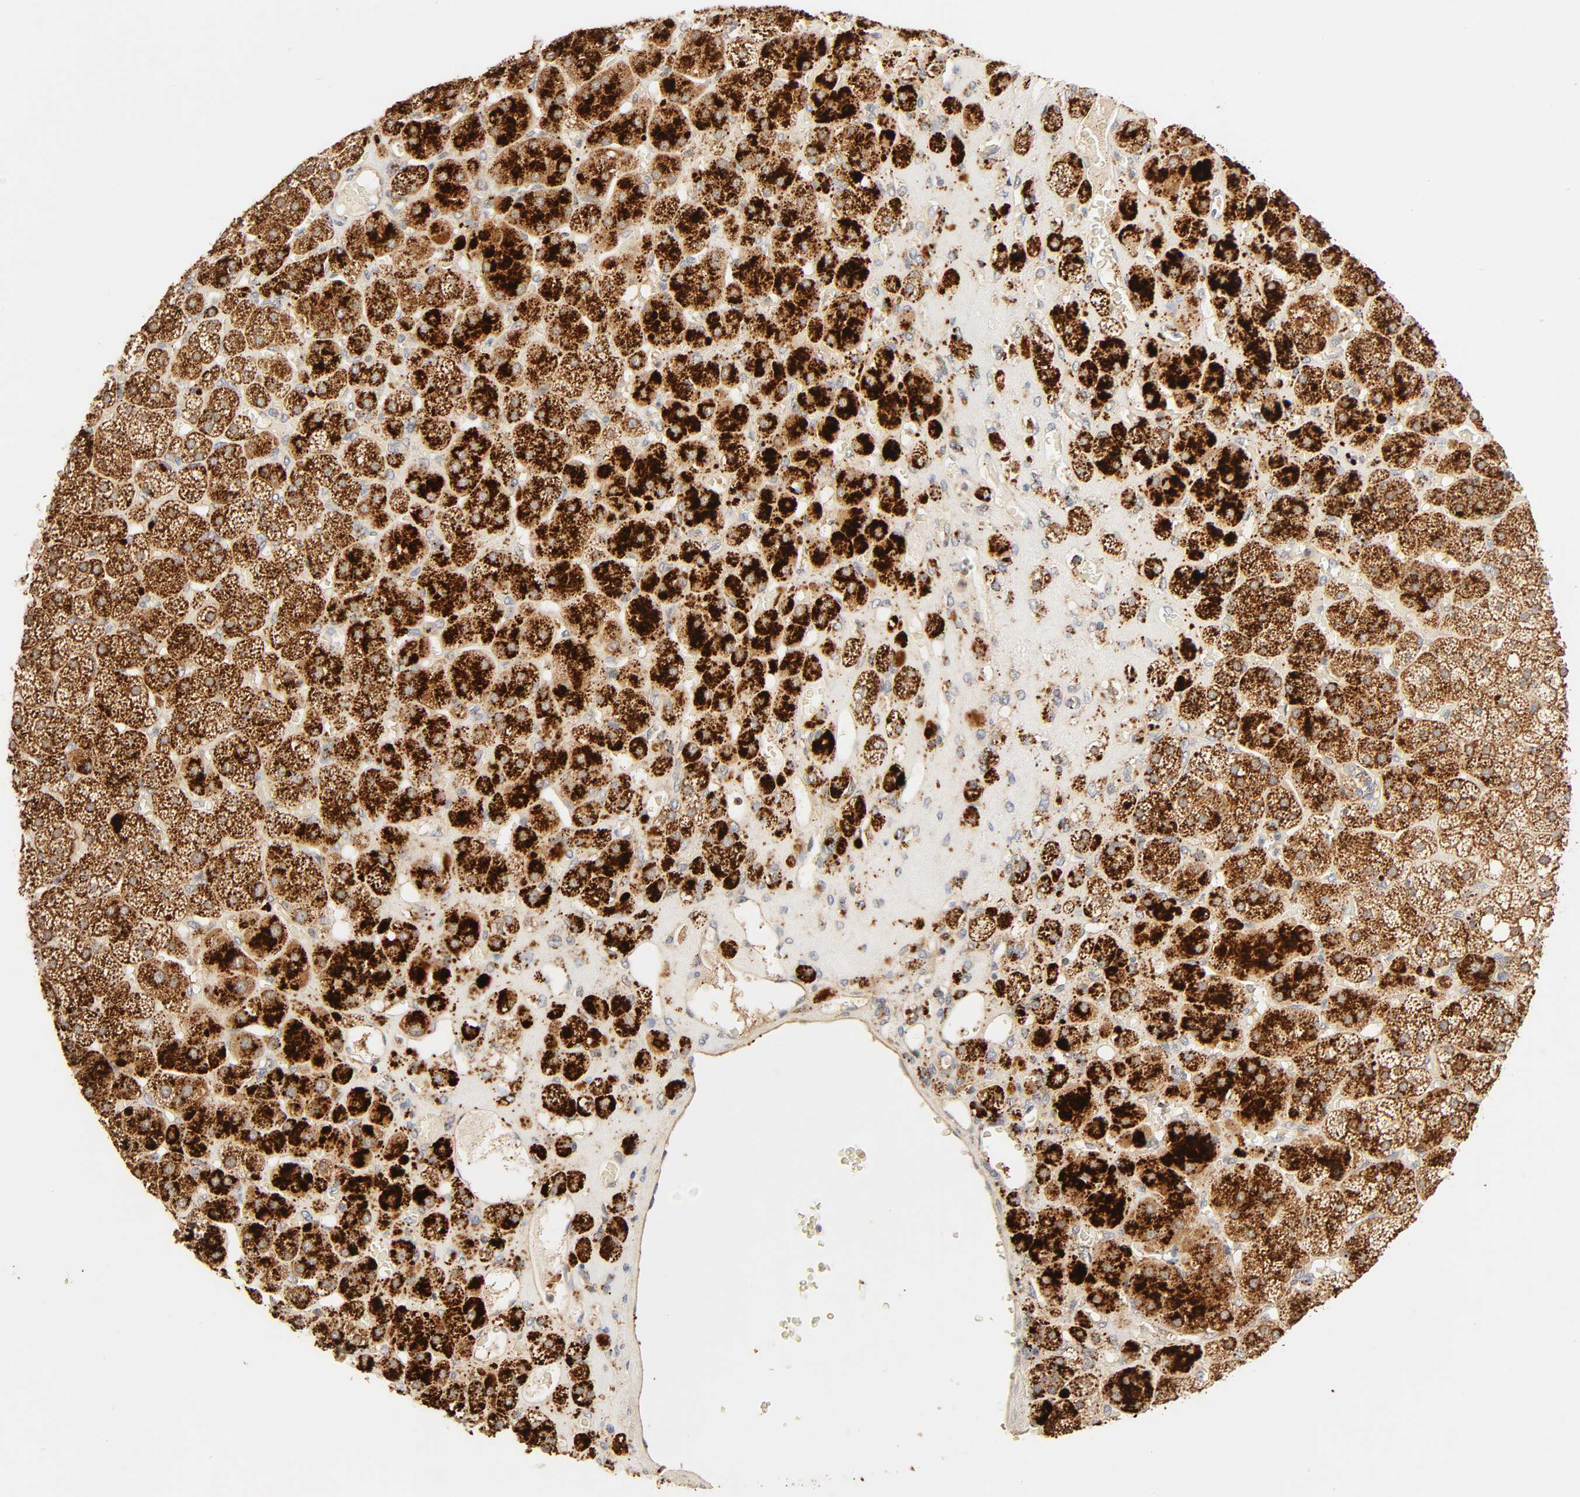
{"staining": {"intensity": "strong", "quantity": ">75%", "location": "cytoplasmic/membranous"}, "tissue": "adrenal gland", "cell_type": "Glandular cells", "image_type": "normal", "snomed": [{"axis": "morphology", "description": "Normal tissue, NOS"}, {"axis": "topography", "description": "Adrenal gland"}], "caption": "Immunohistochemical staining of unremarkable adrenal gland reveals high levels of strong cytoplasmic/membranous expression in about >75% of glandular cells. Nuclei are stained in blue.", "gene": "MAPK6", "patient": {"sex": "female", "age": 71}}